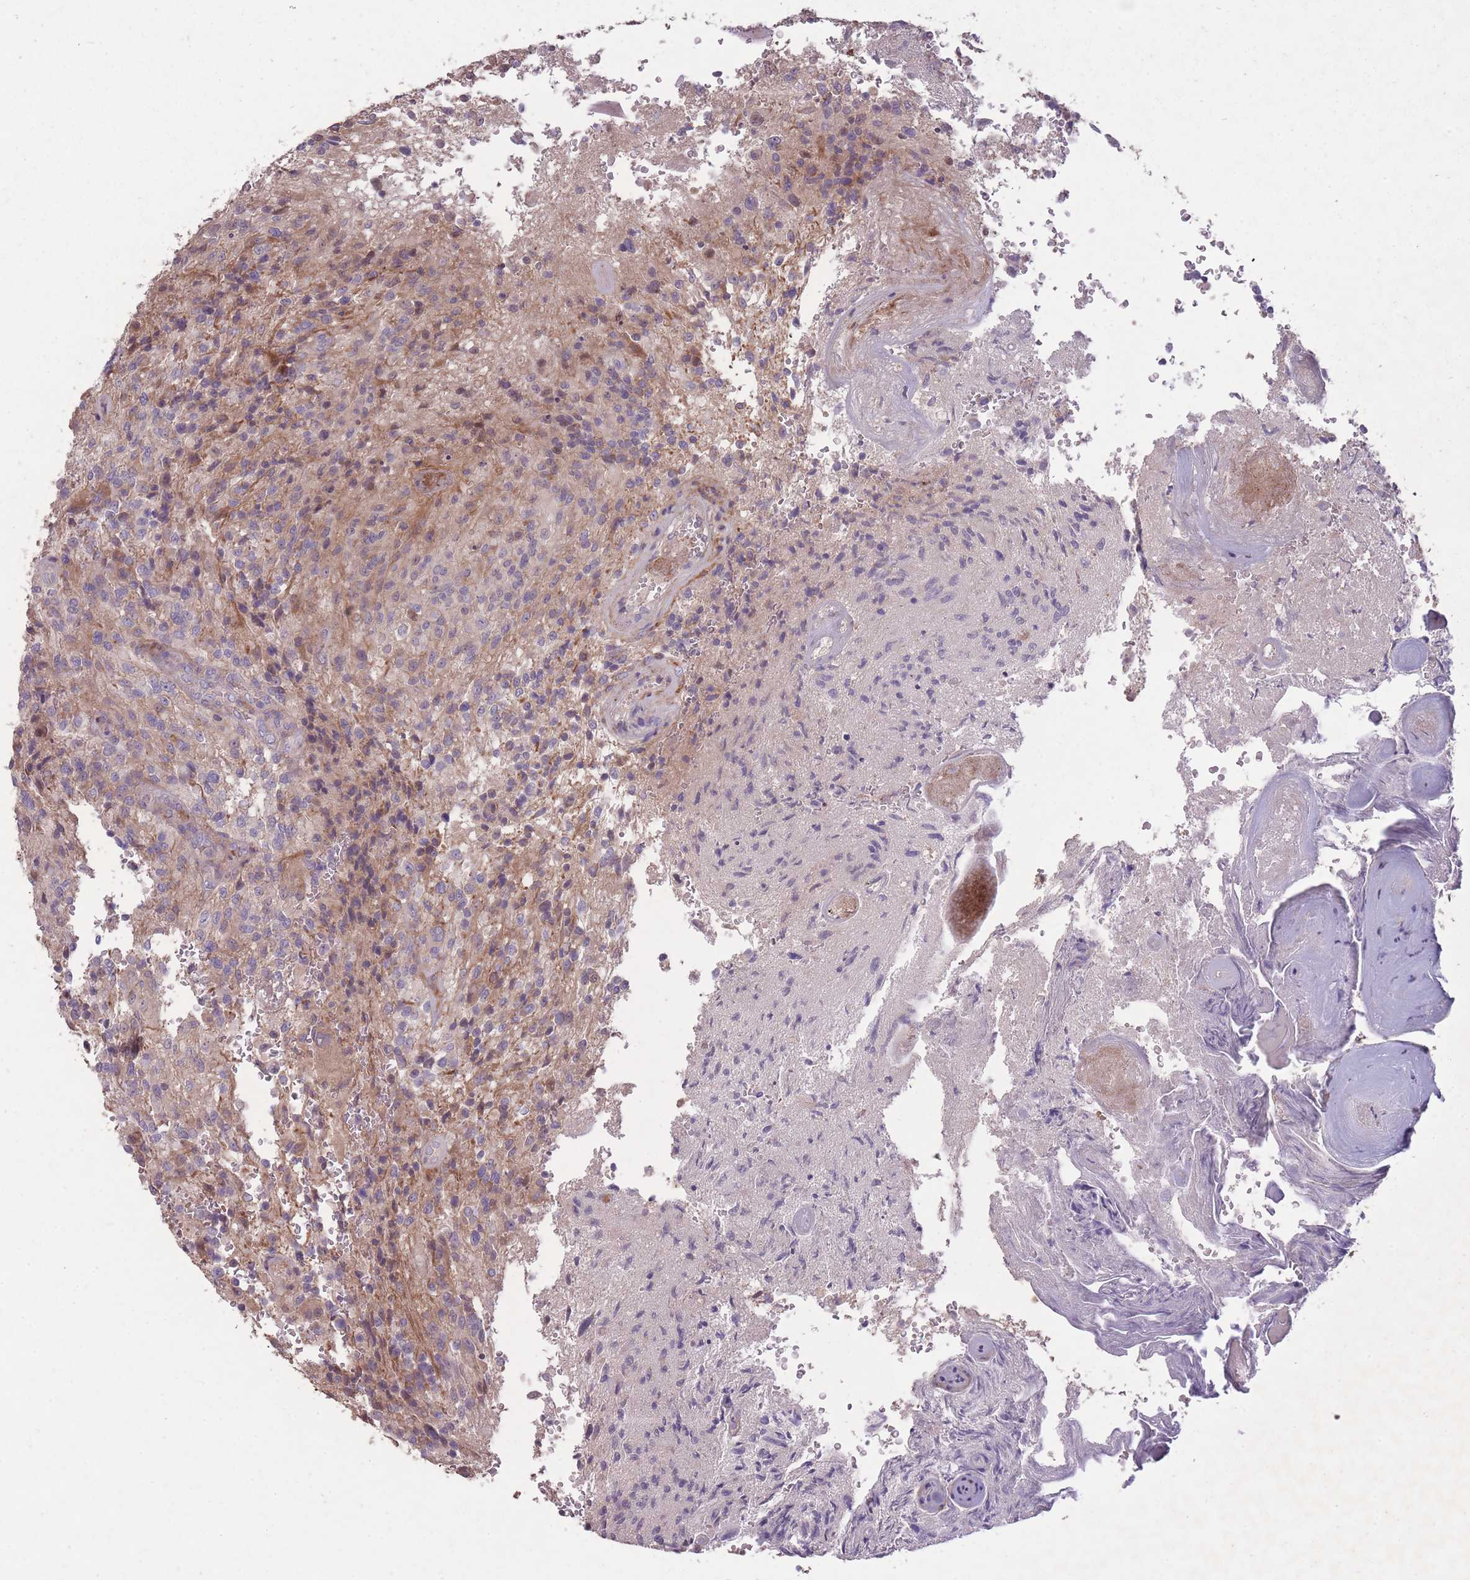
{"staining": {"intensity": "negative", "quantity": "none", "location": "none"}, "tissue": "glioma", "cell_type": "Tumor cells", "image_type": "cancer", "snomed": [{"axis": "morphology", "description": "Normal tissue, NOS"}, {"axis": "morphology", "description": "Glioma, malignant, High grade"}, {"axis": "topography", "description": "Cerebral cortex"}], "caption": "A histopathology image of high-grade glioma (malignant) stained for a protein exhibits no brown staining in tumor cells.", "gene": "OR2V2", "patient": {"sex": "male", "age": 56}}